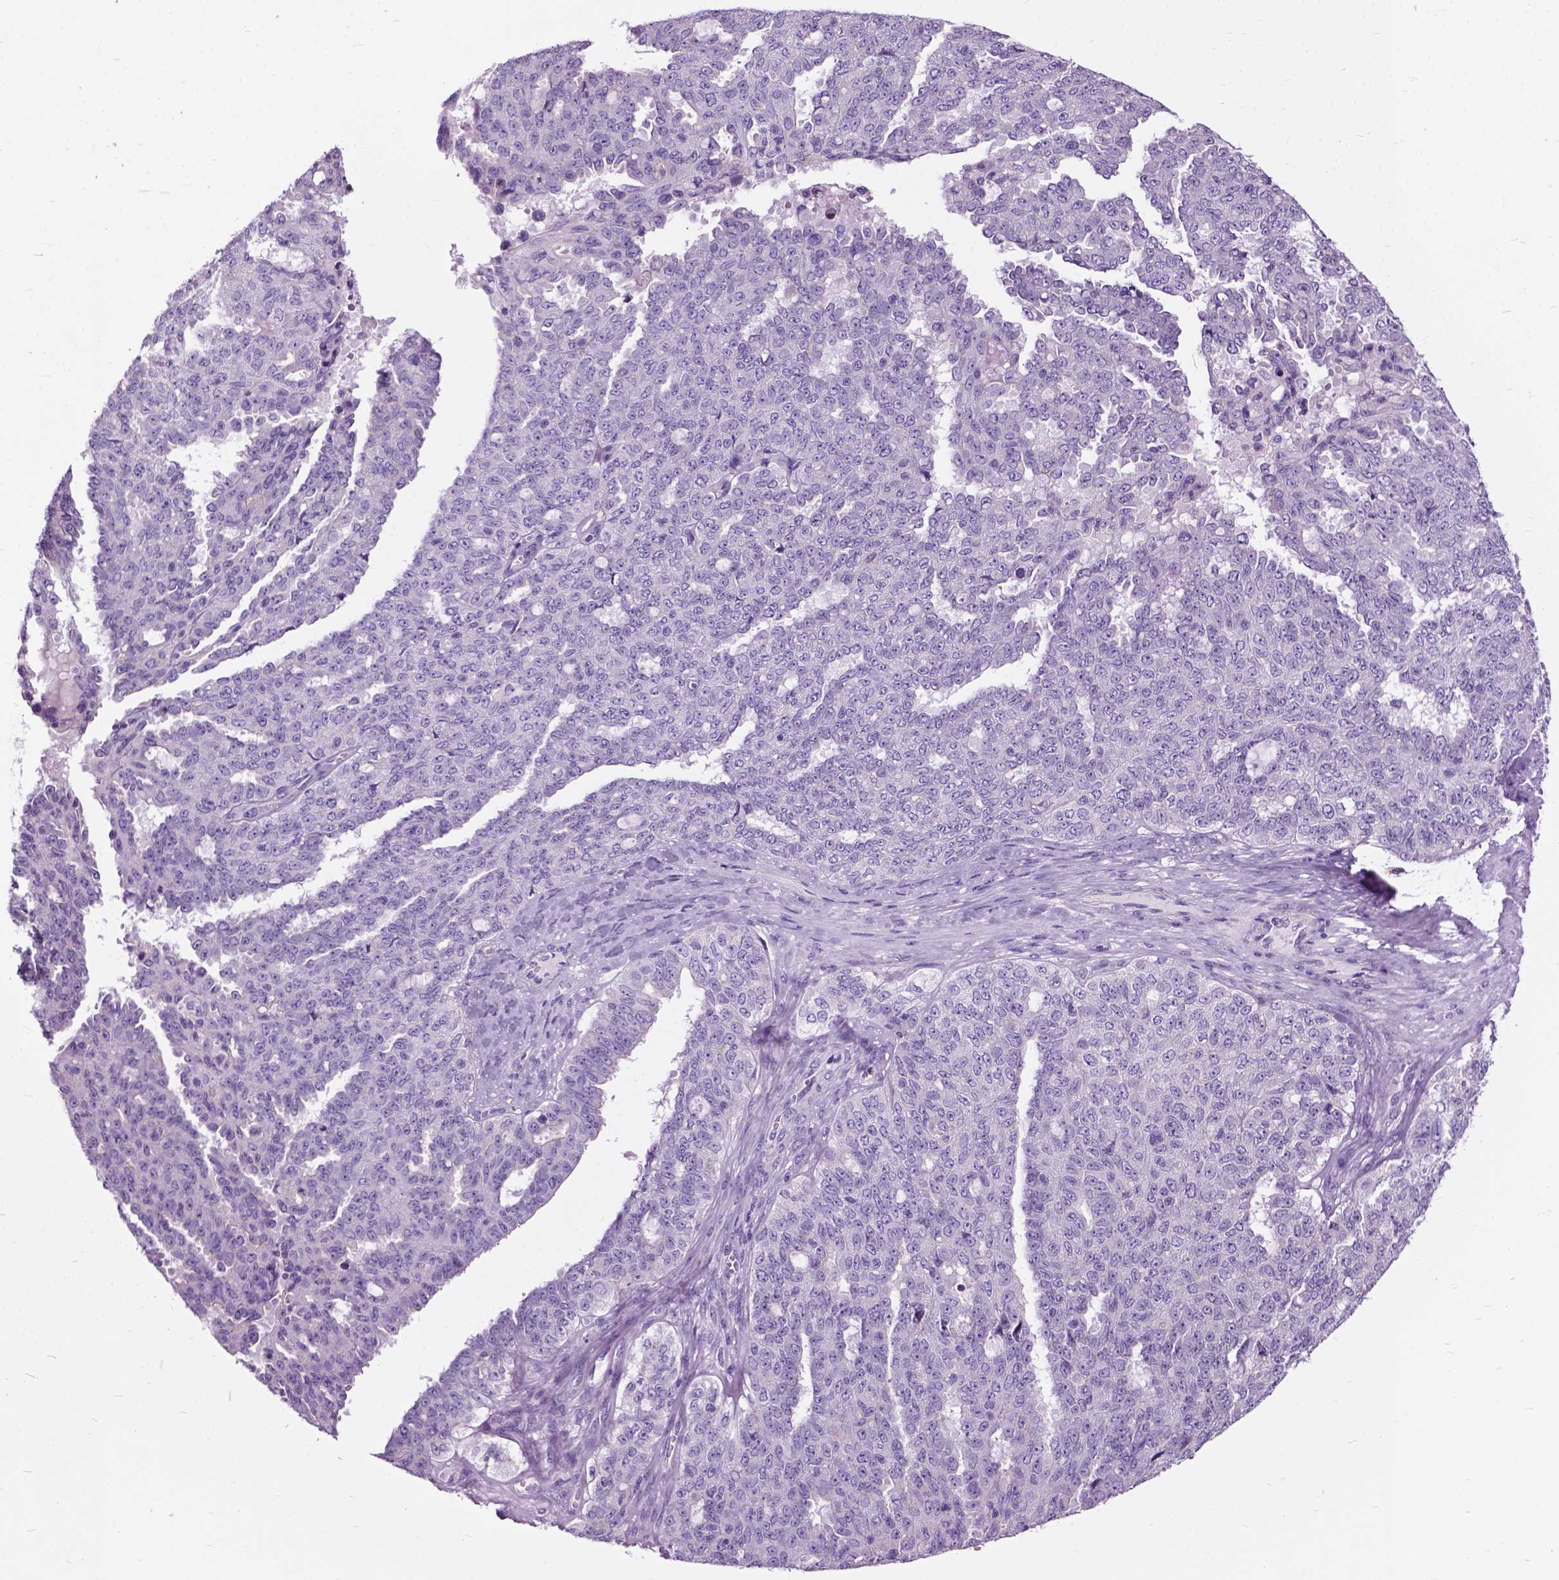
{"staining": {"intensity": "negative", "quantity": "none", "location": "none"}, "tissue": "ovarian cancer", "cell_type": "Tumor cells", "image_type": "cancer", "snomed": [{"axis": "morphology", "description": "Cystadenocarcinoma, serous, NOS"}, {"axis": "topography", "description": "Ovary"}], "caption": "Immunohistochemistry of human ovarian serous cystadenocarcinoma demonstrates no positivity in tumor cells.", "gene": "PRR35", "patient": {"sex": "female", "age": 71}}